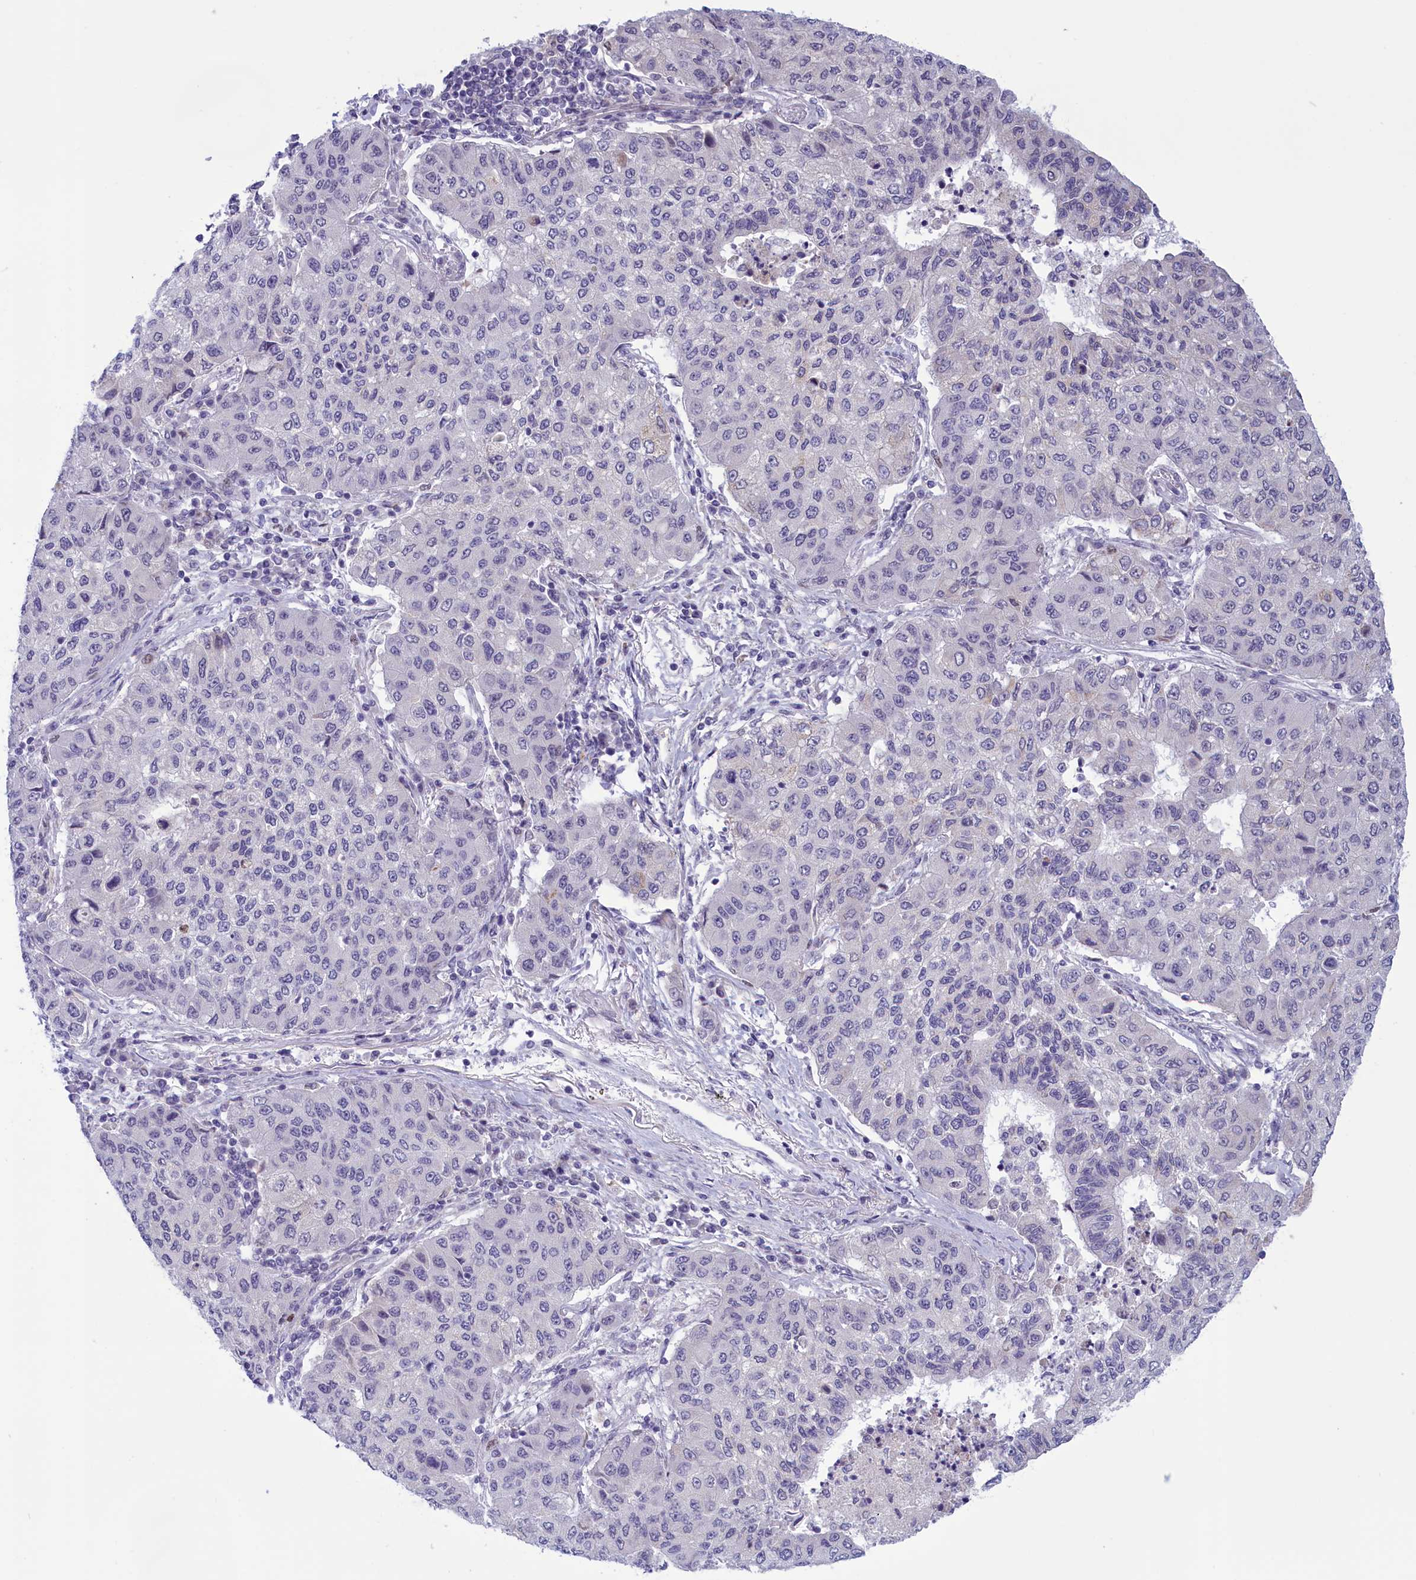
{"staining": {"intensity": "negative", "quantity": "none", "location": "none"}, "tissue": "lung cancer", "cell_type": "Tumor cells", "image_type": "cancer", "snomed": [{"axis": "morphology", "description": "Squamous cell carcinoma, NOS"}, {"axis": "topography", "description": "Lung"}], "caption": "Immunohistochemistry image of neoplastic tissue: human lung cancer (squamous cell carcinoma) stained with DAB demonstrates no significant protein expression in tumor cells. (Stains: DAB (3,3'-diaminobenzidine) immunohistochemistry (IHC) with hematoxylin counter stain, Microscopy: brightfield microscopy at high magnification).", "gene": "ELOA2", "patient": {"sex": "male", "age": 74}}